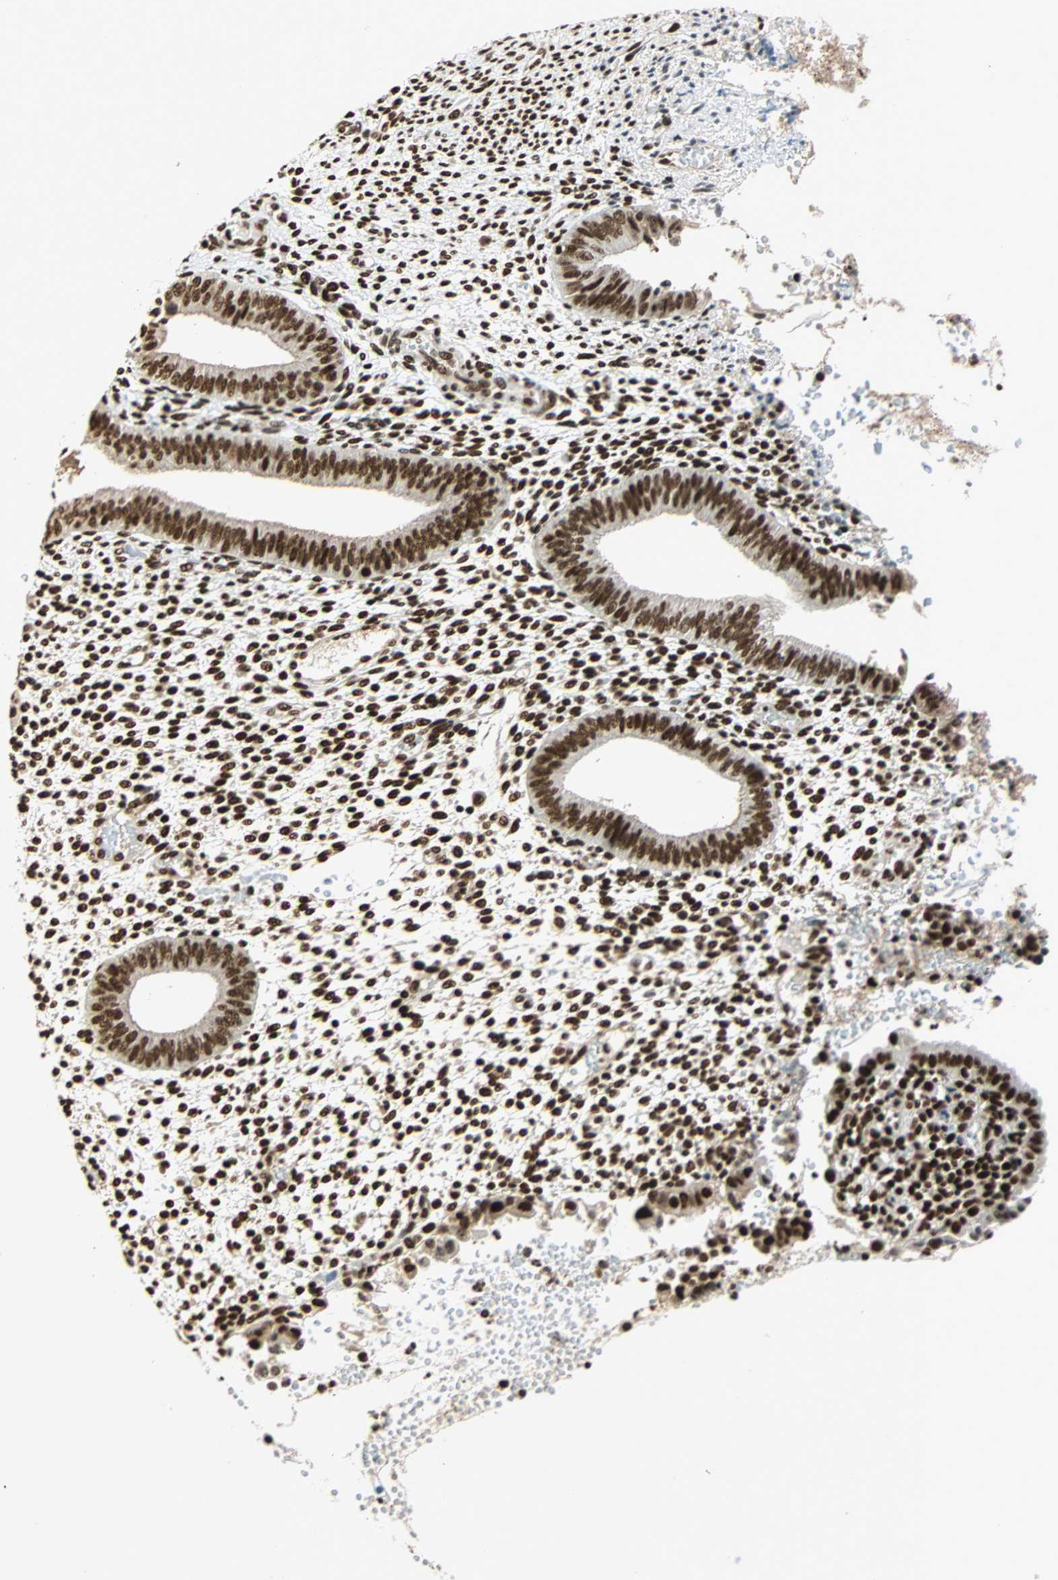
{"staining": {"intensity": "strong", "quantity": ">75%", "location": "nuclear"}, "tissue": "endometrium", "cell_type": "Cells in endometrial stroma", "image_type": "normal", "snomed": [{"axis": "morphology", "description": "Normal tissue, NOS"}, {"axis": "topography", "description": "Endometrium"}], "caption": "The immunohistochemical stain highlights strong nuclear expression in cells in endometrial stroma of benign endometrium.", "gene": "CDK12", "patient": {"sex": "female", "age": 35}}